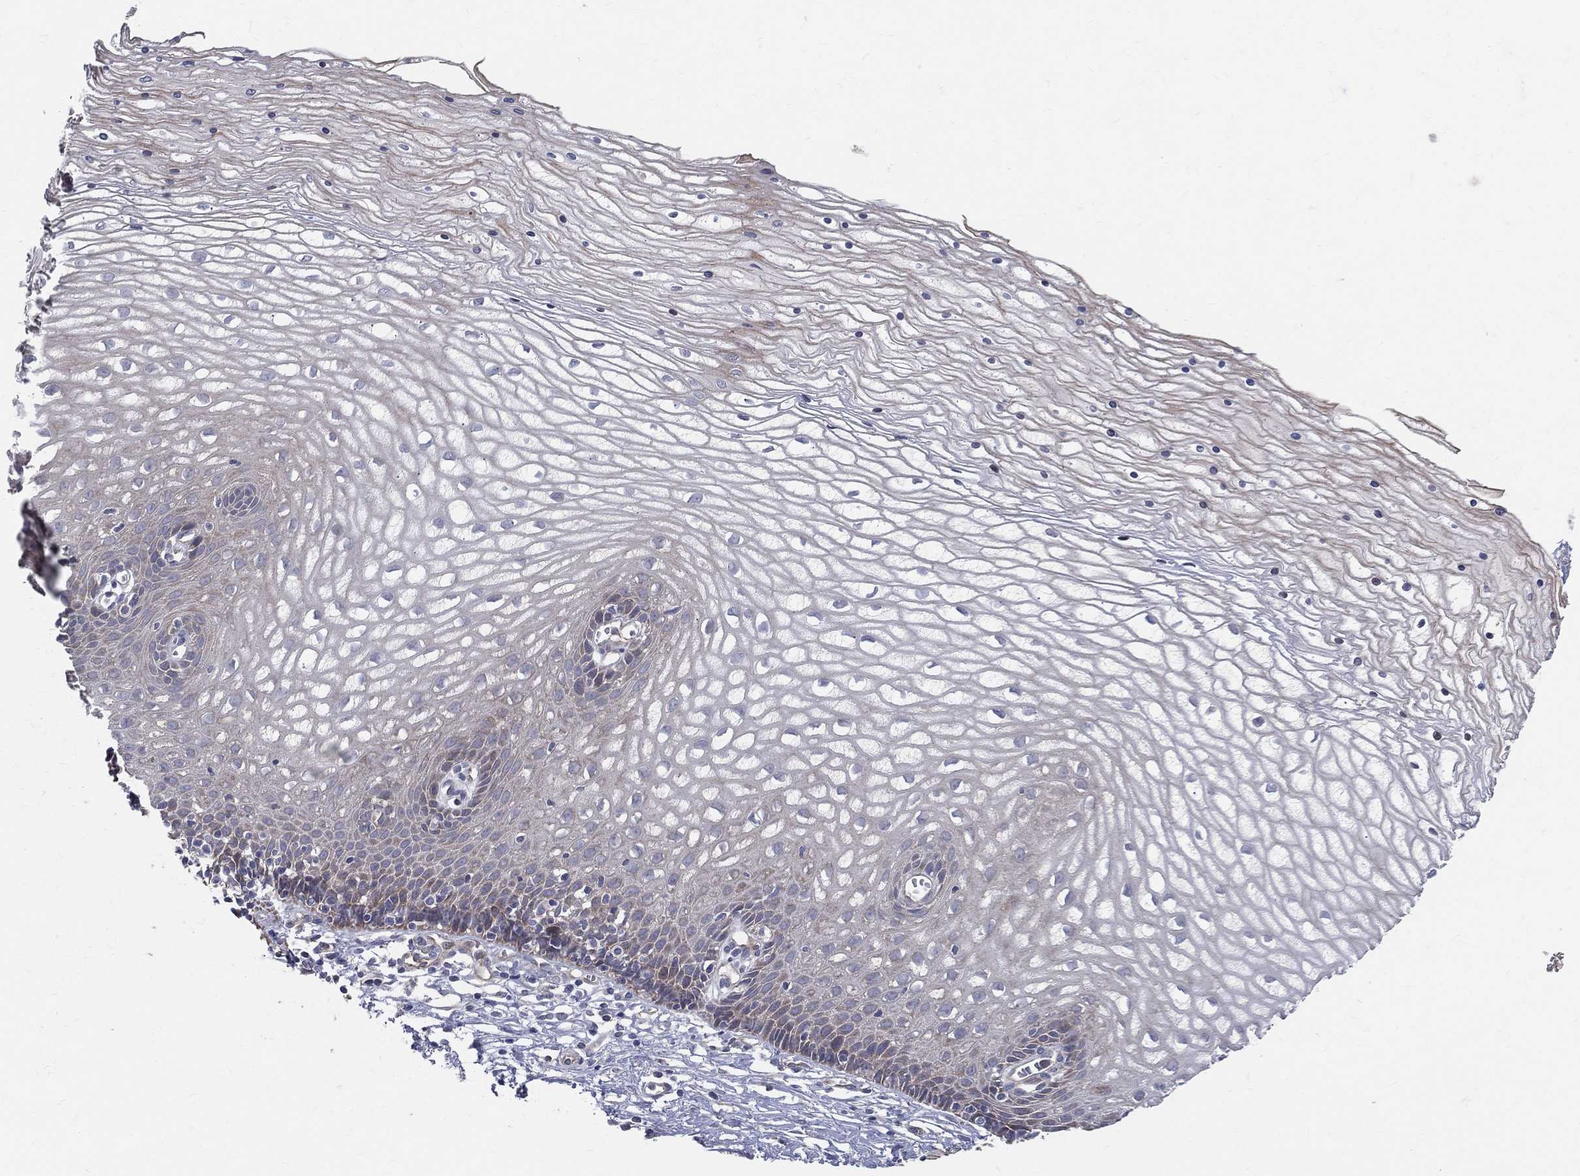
{"staining": {"intensity": "moderate", "quantity": "<25%", "location": "cytoplasmic/membranous"}, "tissue": "cervix", "cell_type": "Glandular cells", "image_type": "normal", "snomed": [{"axis": "morphology", "description": "Normal tissue, NOS"}, {"axis": "topography", "description": "Cervix"}], "caption": "Benign cervix displays moderate cytoplasmic/membranous expression in approximately <25% of glandular cells, visualized by immunohistochemistry.", "gene": "POMZP3", "patient": {"sex": "female", "age": 35}}